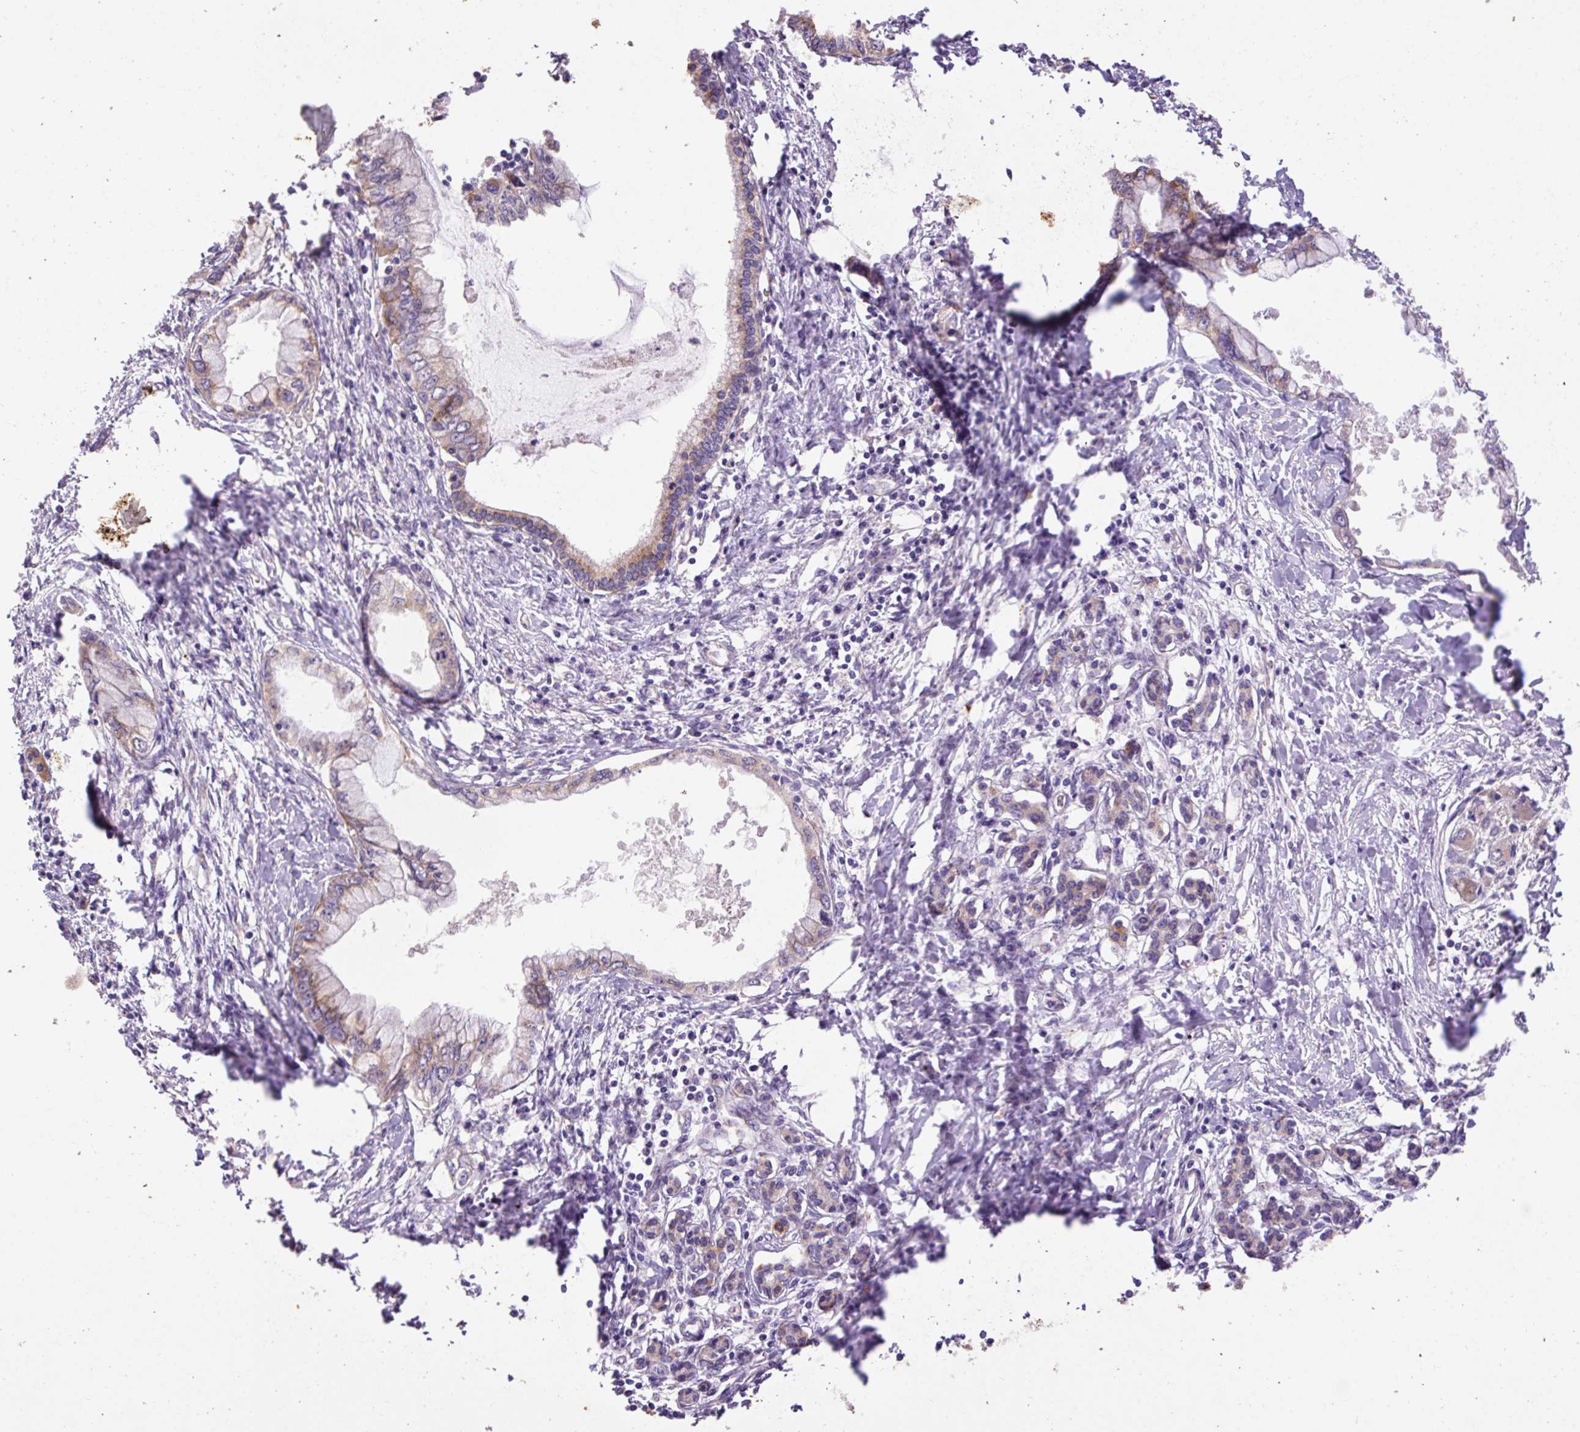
{"staining": {"intensity": "moderate", "quantity": "25%-75%", "location": "cytoplasmic/membranous"}, "tissue": "pancreatic cancer", "cell_type": "Tumor cells", "image_type": "cancer", "snomed": [{"axis": "morphology", "description": "Adenocarcinoma, NOS"}, {"axis": "topography", "description": "Pancreas"}], "caption": "DAB immunohistochemical staining of pancreatic cancer (adenocarcinoma) shows moderate cytoplasmic/membranous protein staining in about 25%-75% of tumor cells. (Stains: DAB in brown, nuclei in blue, Microscopy: brightfield microscopy at high magnification).", "gene": "ABR", "patient": {"sex": "male", "age": 48}}